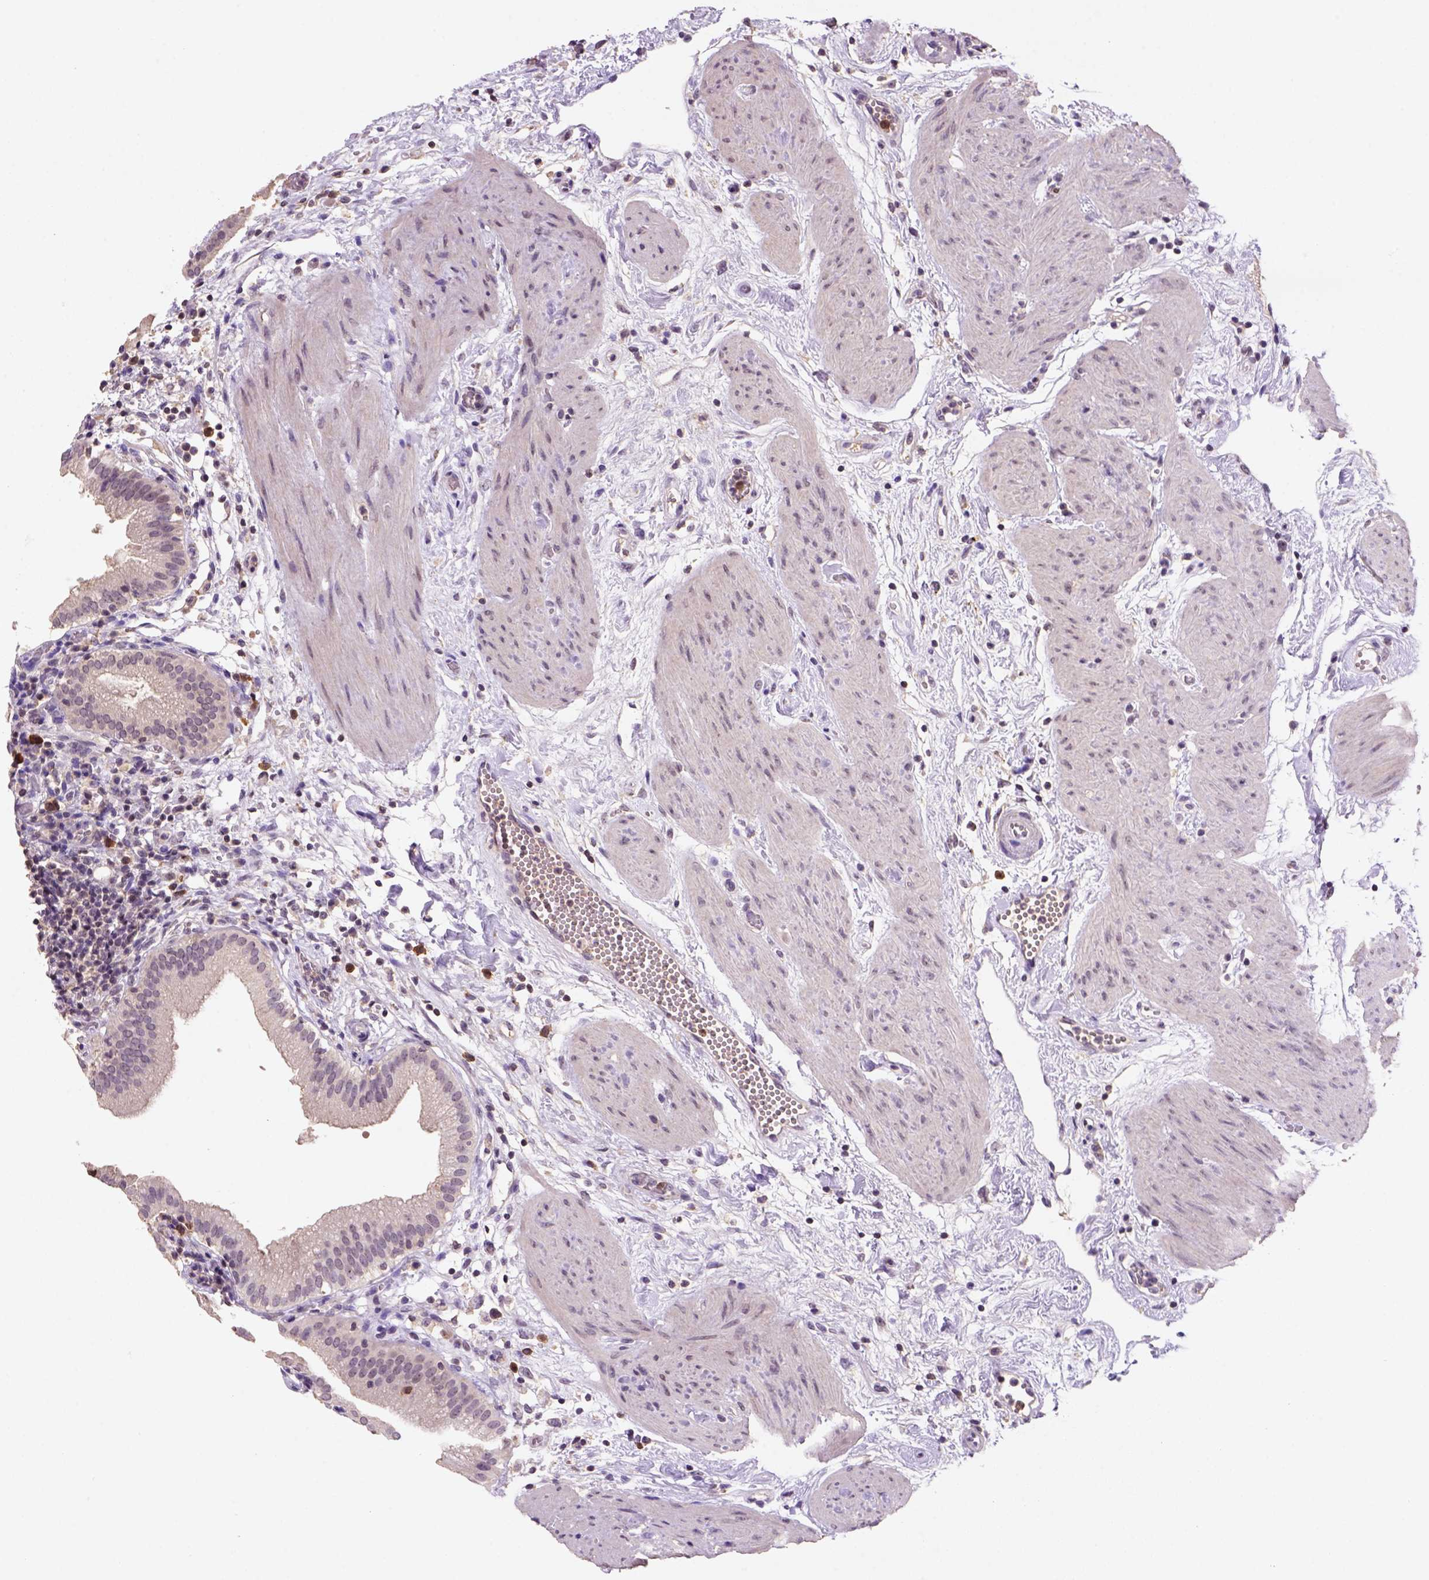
{"staining": {"intensity": "weak", "quantity": ">75%", "location": "cytoplasmic/membranous,nuclear"}, "tissue": "gallbladder", "cell_type": "Glandular cells", "image_type": "normal", "snomed": [{"axis": "morphology", "description": "Normal tissue, NOS"}, {"axis": "topography", "description": "Gallbladder"}], "caption": "High-magnification brightfield microscopy of normal gallbladder stained with DAB (brown) and counterstained with hematoxylin (blue). glandular cells exhibit weak cytoplasmic/membranous,nuclear staining is present in approximately>75% of cells. (Brightfield microscopy of DAB IHC at high magnification).", "gene": "SCML4", "patient": {"sex": "female", "age": 65}}